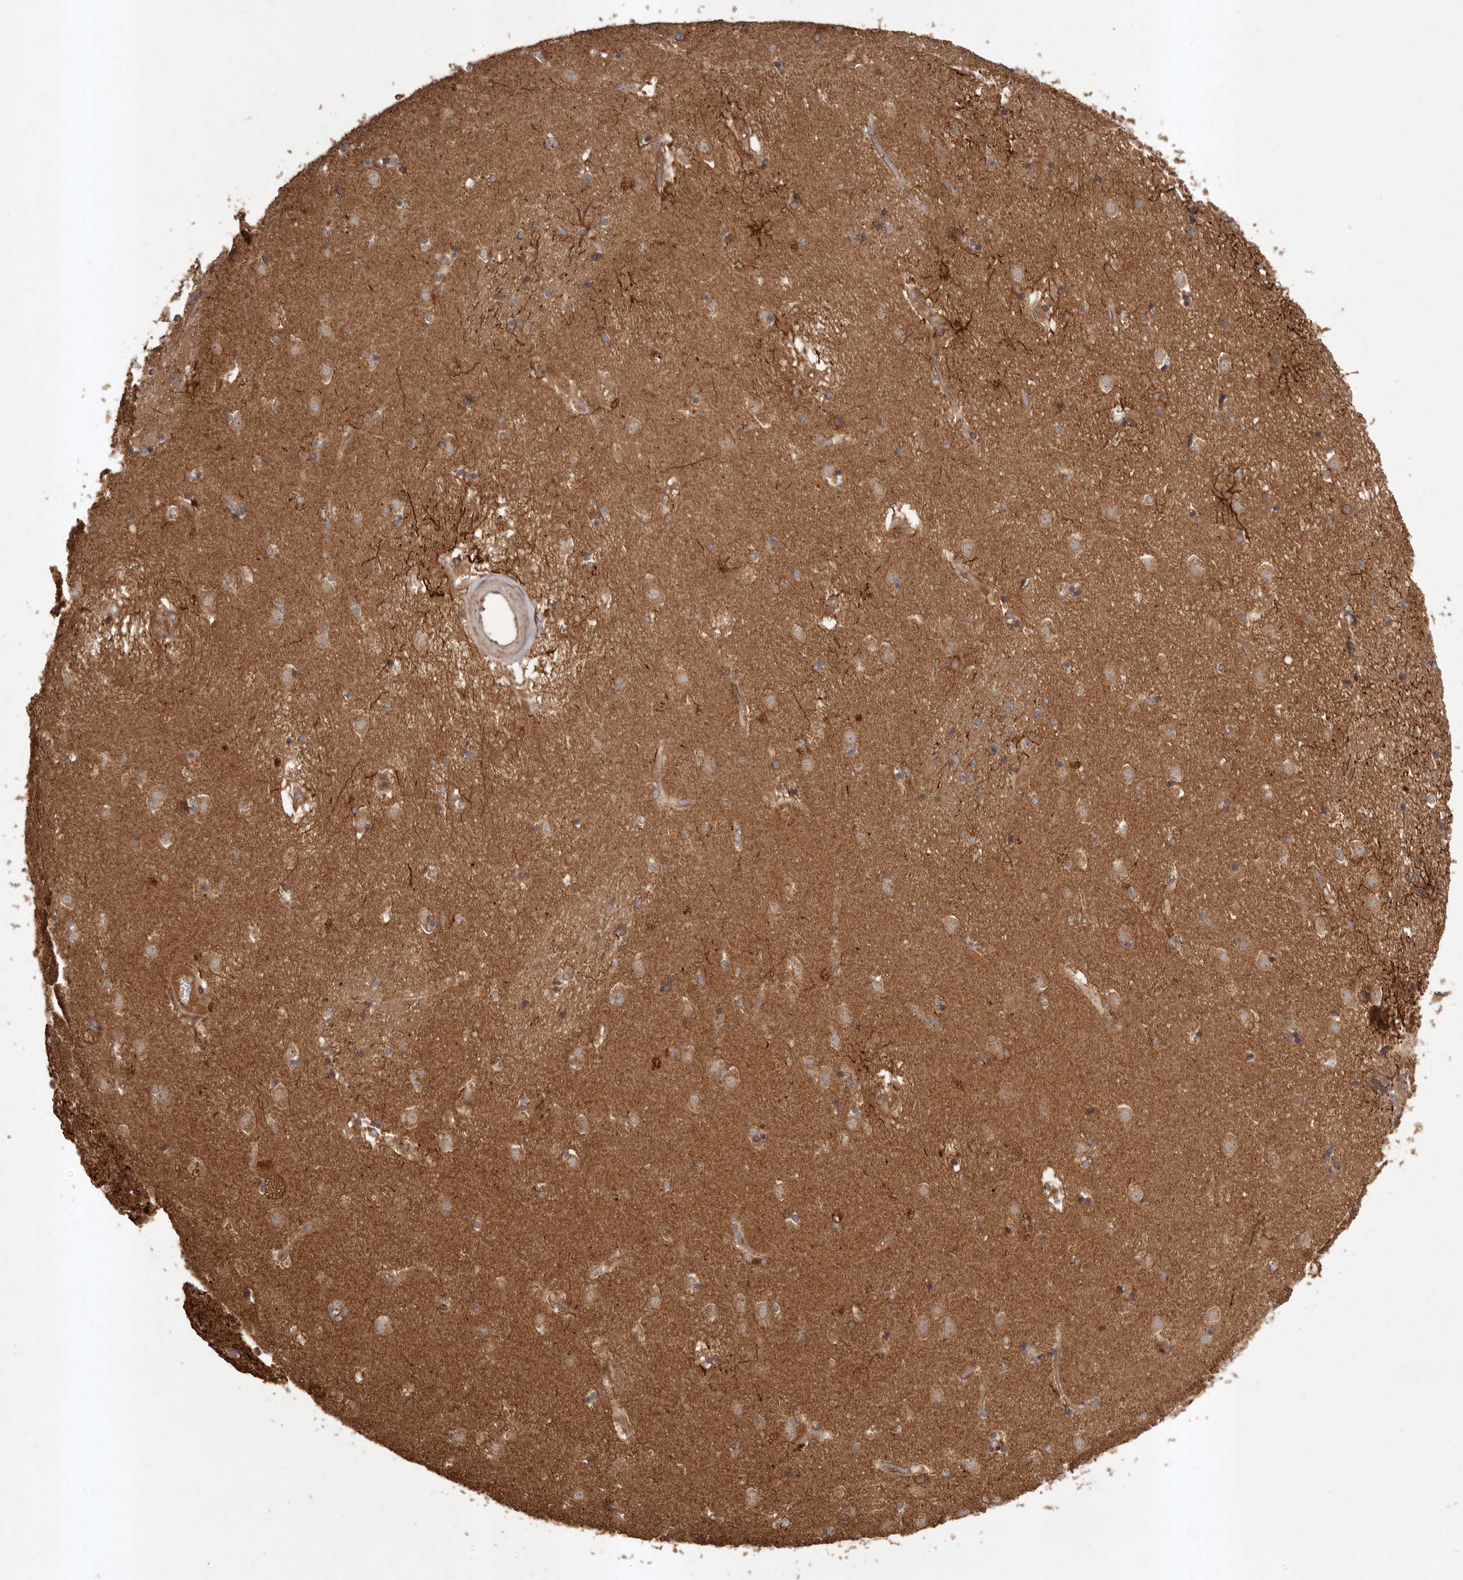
{"staining": {"intensity": "moderate", "quantity": ">75%", "location": "cytoplasmic/membranous"}, "tissue": "caudate", "cell_type": "Glial cells", "image_type": "normal", "snomed": [{"axis": "morphology", "description": "Normal tissue, NOS"}, {"axis": "topography", "description": "Lateral ventricle wall"}], "caption": "IHC (DAB (3,3'-diaminobenzidine)) staining of unremarkable caudate reveals moderate cytoplasmic/membranous protein staining in approximately >75% of glial cells.", "gene": "SLC22A3", "patient": {"sex": "male", "age": 70}}